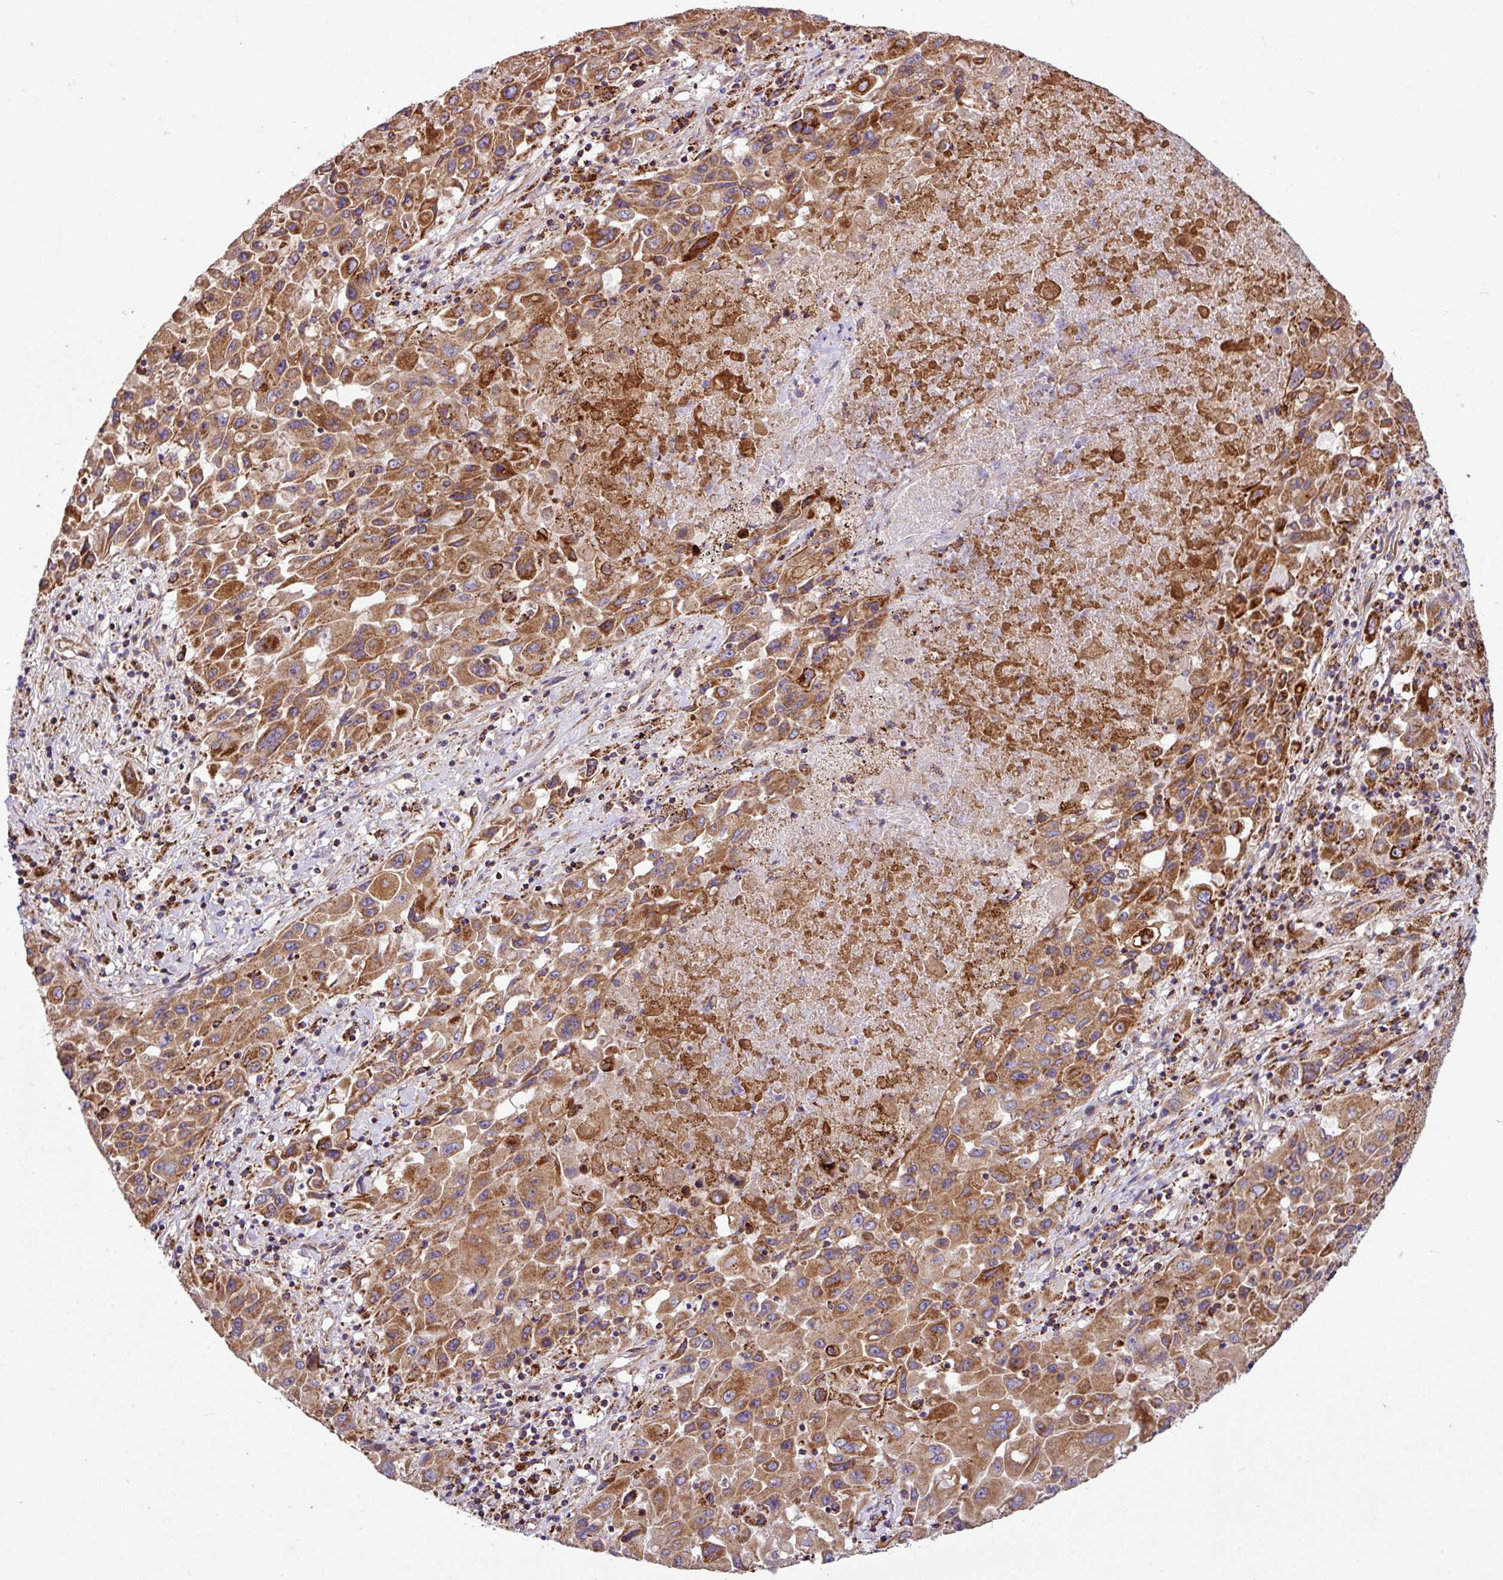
{"staining": {"intensity": "strong", "quantity": ">75%", "location": "cytoplasmic/membranous"}, "tissue": "lung cancer", "cell_type": "Tumor cells", "image_type": "cancer", "snomed": [{"axis": "morphology", "description": "Squamous cell carcinoma, NOS"}, {"axis": "topography", "description": "Lung"}], "caption": "Immunohistochemical staining of lung squamous cell carcinoma exhibits strong cytoplasmic/membranous protein expression in about >75% of tumor cells.", "gene": "ZNF569", "patient": {"sex": "male", "age": 63}}